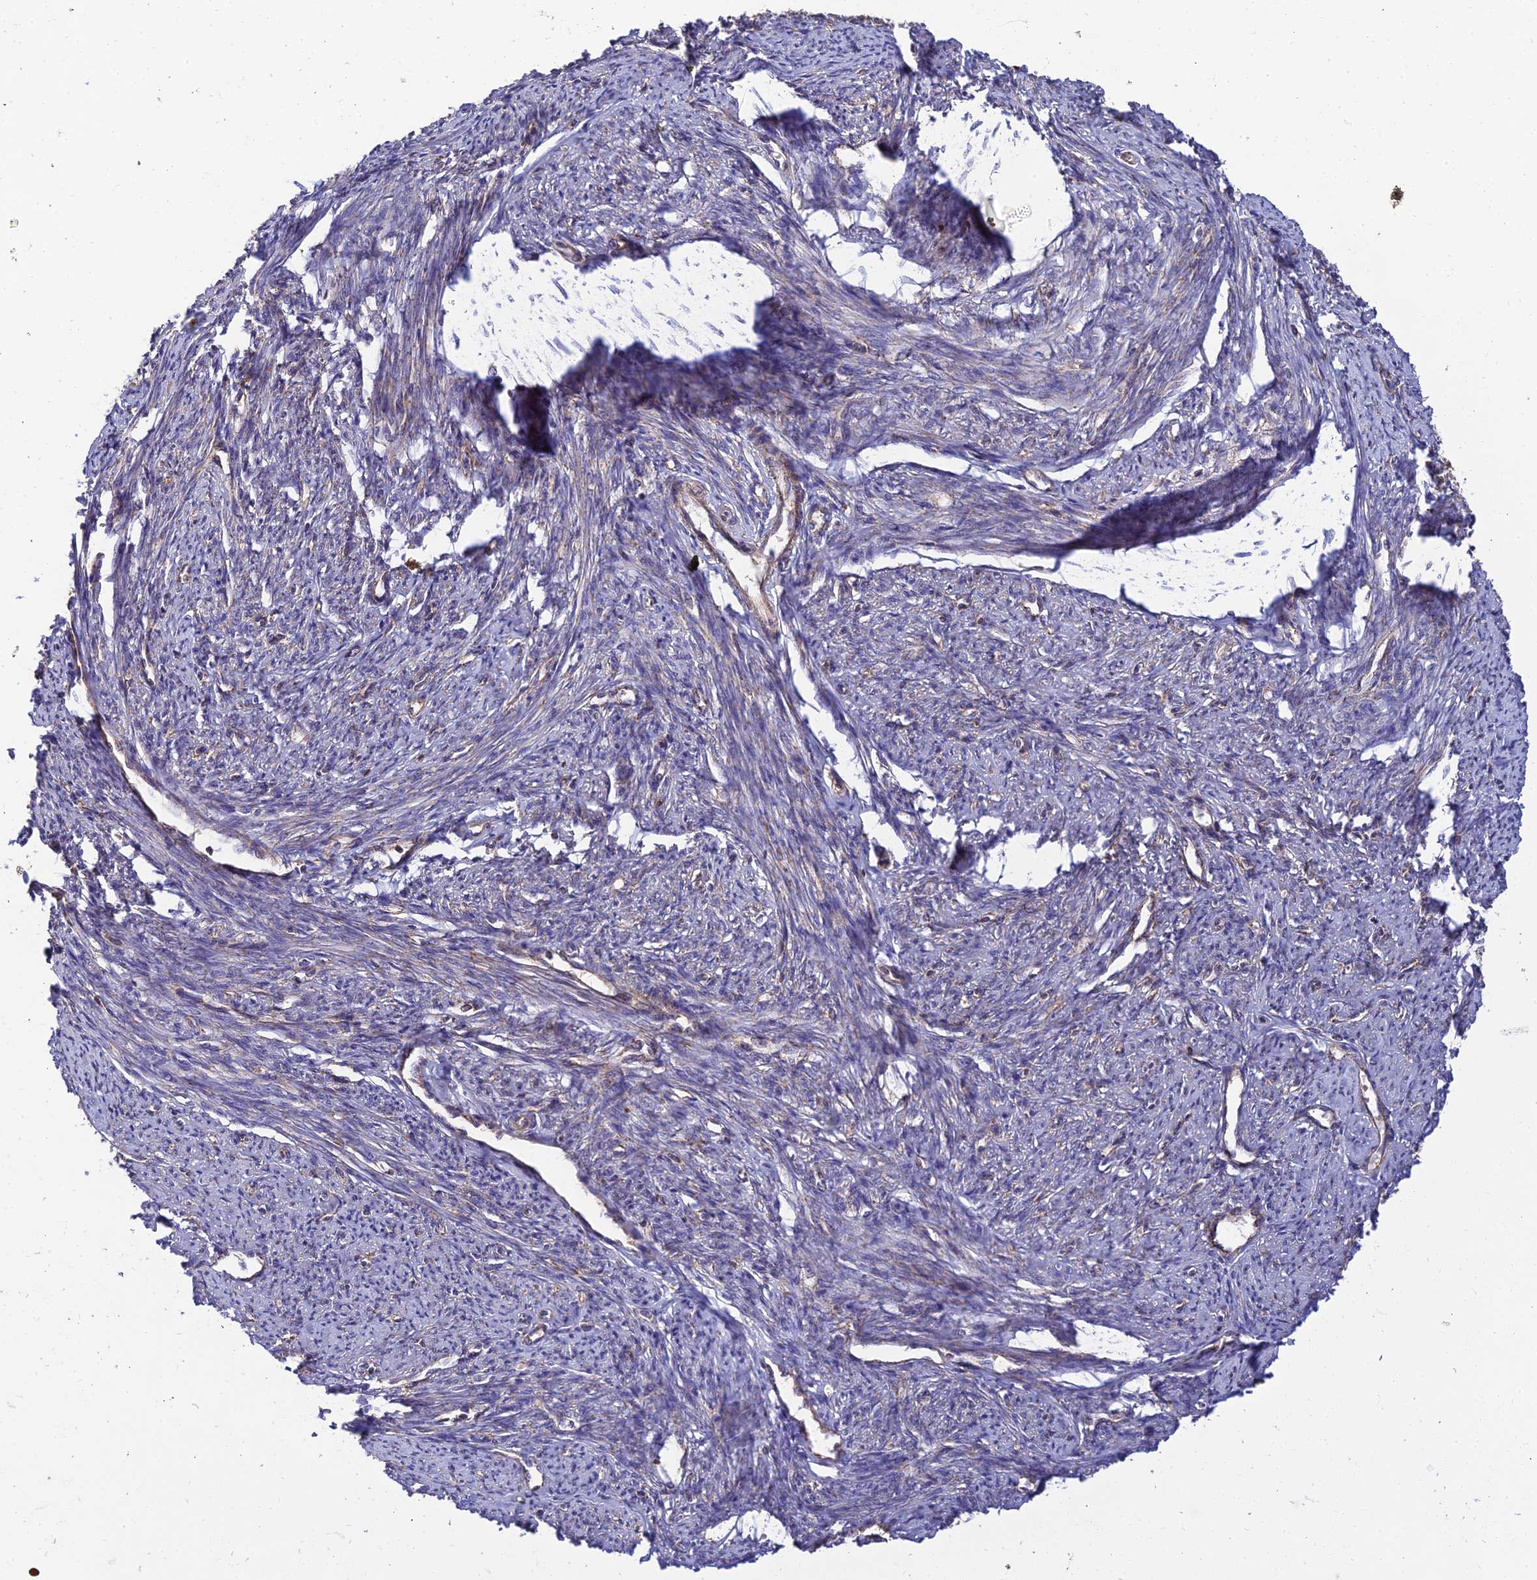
{"staining": {"intensity": "weak", "quantity": "<25%", "location": "cytoplasmic/membranous"}, "tissue": "smooth muscle", "cell_type": "Smooth muscle cells", "image_type": "normal", "snomed": [{"axis": "morphology", "description": "Normal tissue, NOS"}, {"axis": "topography", "description": "Smooth muscle"}, {"axis": "topography", "description": "Uterus"}], "caption": "Smooth muscle cells show no significant protein positivity in normal smooth muscle. (DAB (3,3'-diaminobenzidine) immunohistochemistry with hematoxylin counter stain).", "gene": "PODNL1", "patient": {"sex": "female", "age": 59}}